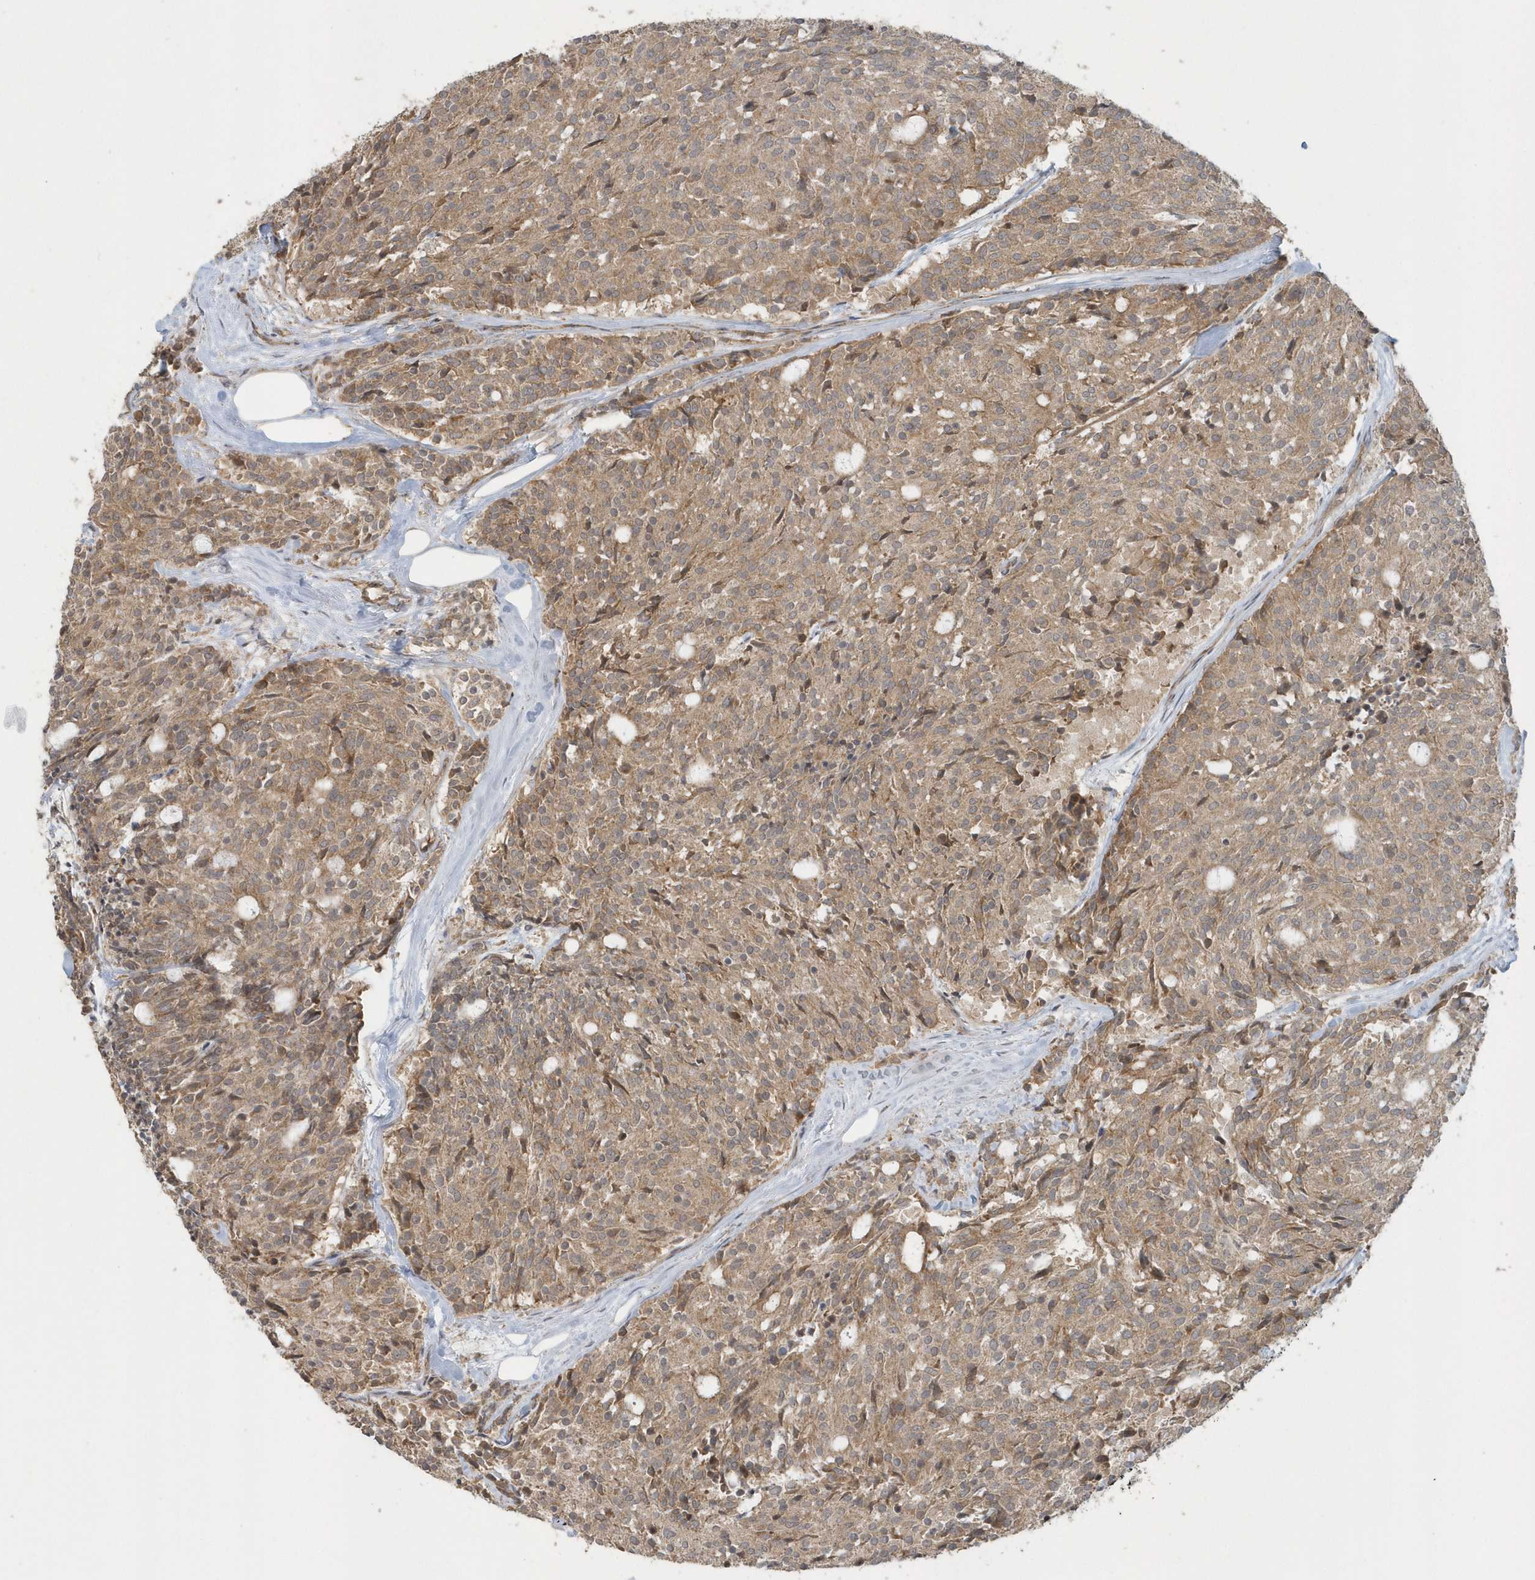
{"staining": {"intensity": "moderate", "quantity": ">75%", "location": "cytoplasmic/membranous"}, "tissue": "carcinoid", "cell_type": "Tumor cells", "image_type": "cancer", "snomed": [{"axis": "morphology", "description": "Carcinoid, malignant, NOS"}, {"axis": "topography", "description": "Pancreas"}], "caption": "Protein expression analysis of human malignant carcinoid reveals moderate cytoplasmic/membranous staining in about >75% of tumor cells.", "gene": "STIM2", "patient": {"sex": "female", "age": 54}}